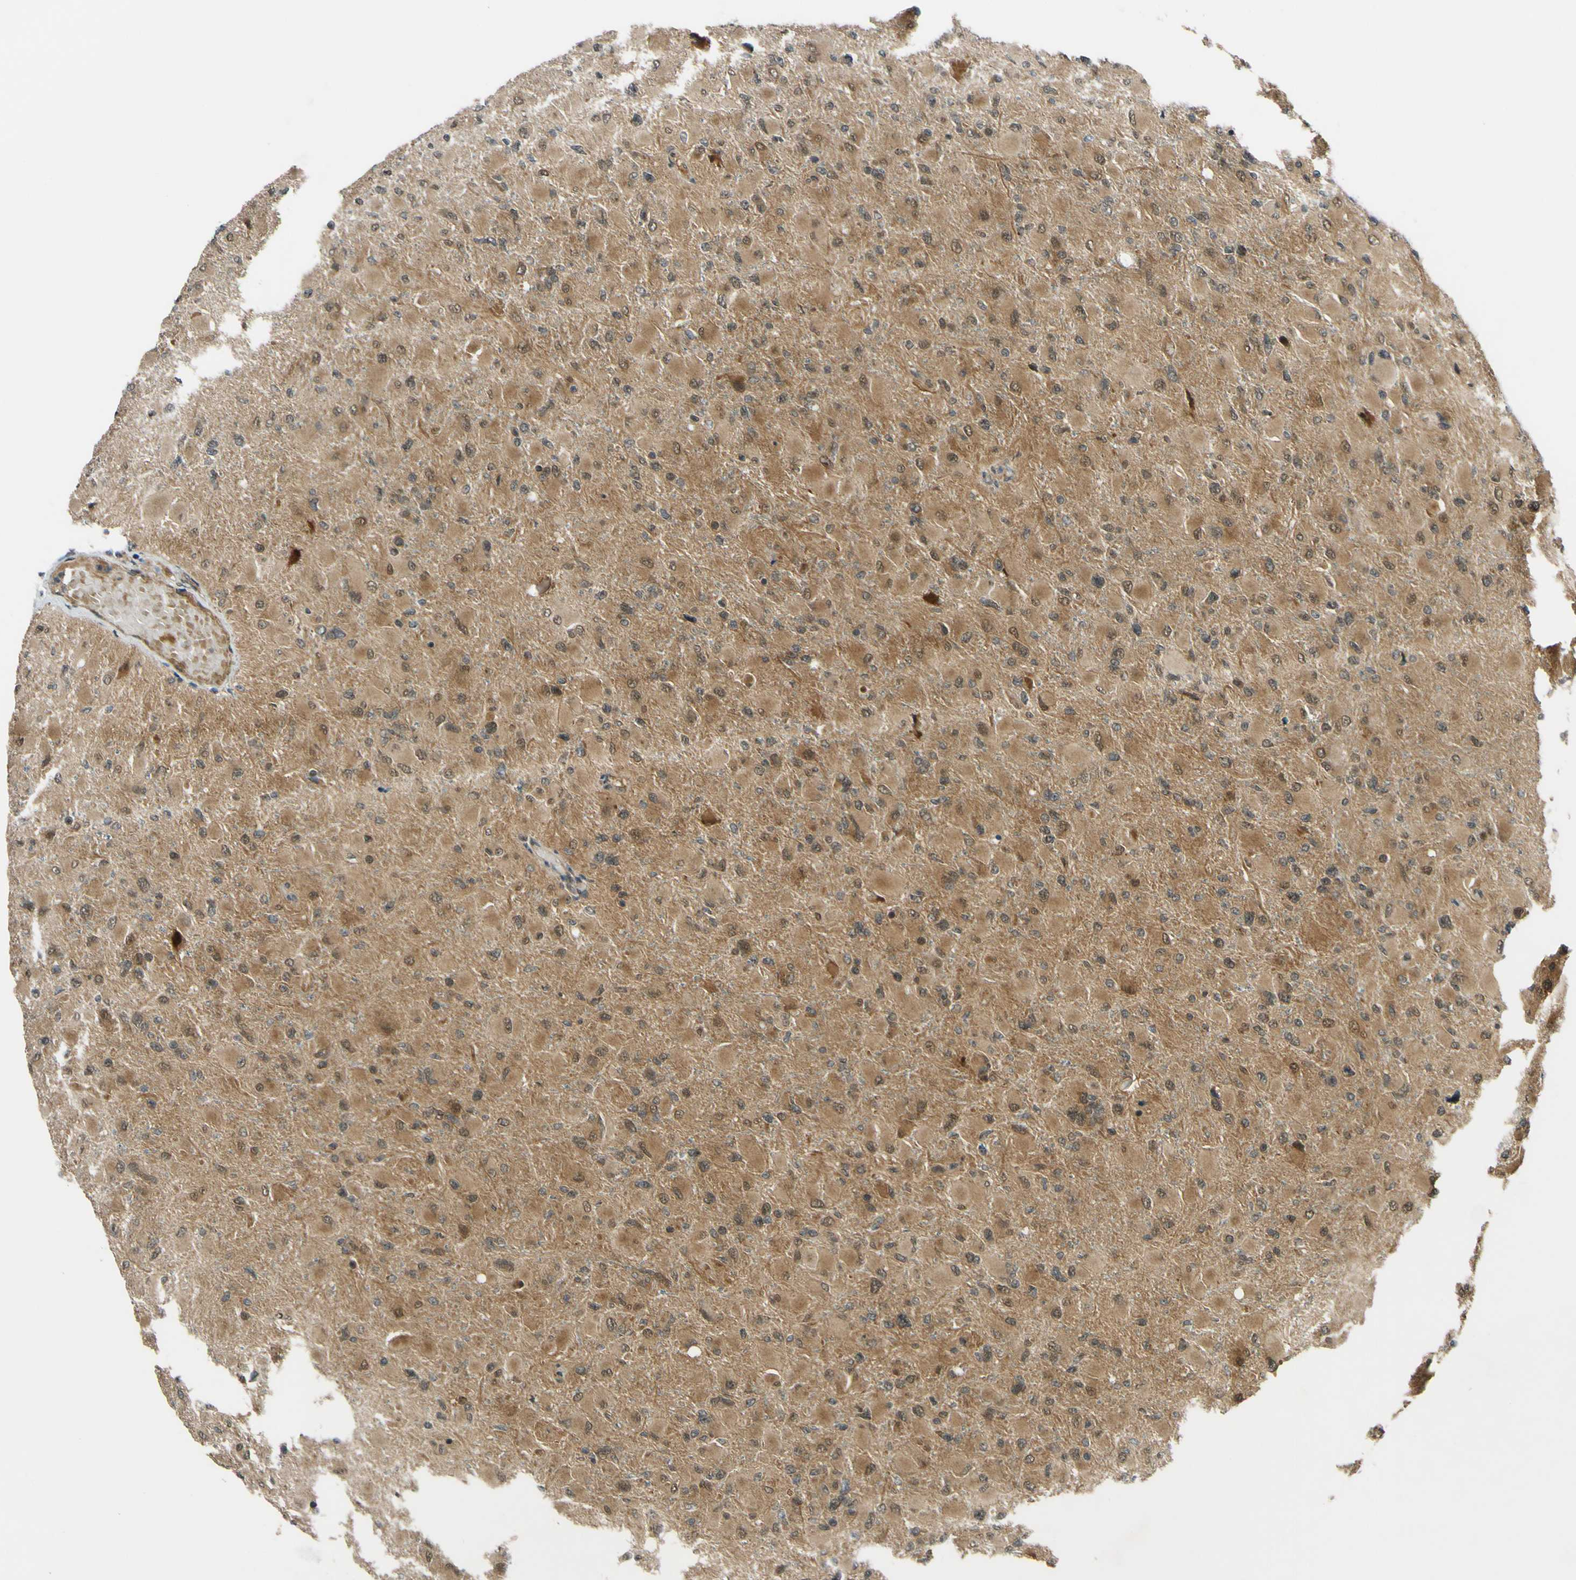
{"staining": {"intensity": "moderate", "quantity": ">75%", "location": "cytoplasmic/membranous"}, "tissue": "glioma", "cell_type": "Tumor cells", "image_type": "cancer", "snomed": [{"axis": "morphology", "description": "Glioma, malignant, High grade"}, {"axis": "topography", "description": "Cerebral cortex"}], "caption": "Protein positivity by immunohistochemistry (IHC) exhibits moderate cytoplasmic/membranous positivity in about >75% of tumor cells in high-grade glioma (malignant). The protein is shown in brown color, while the nuclei are stained blue.", "gene": "ABCC8", "patient": {"sex": "female", "age": 36}}